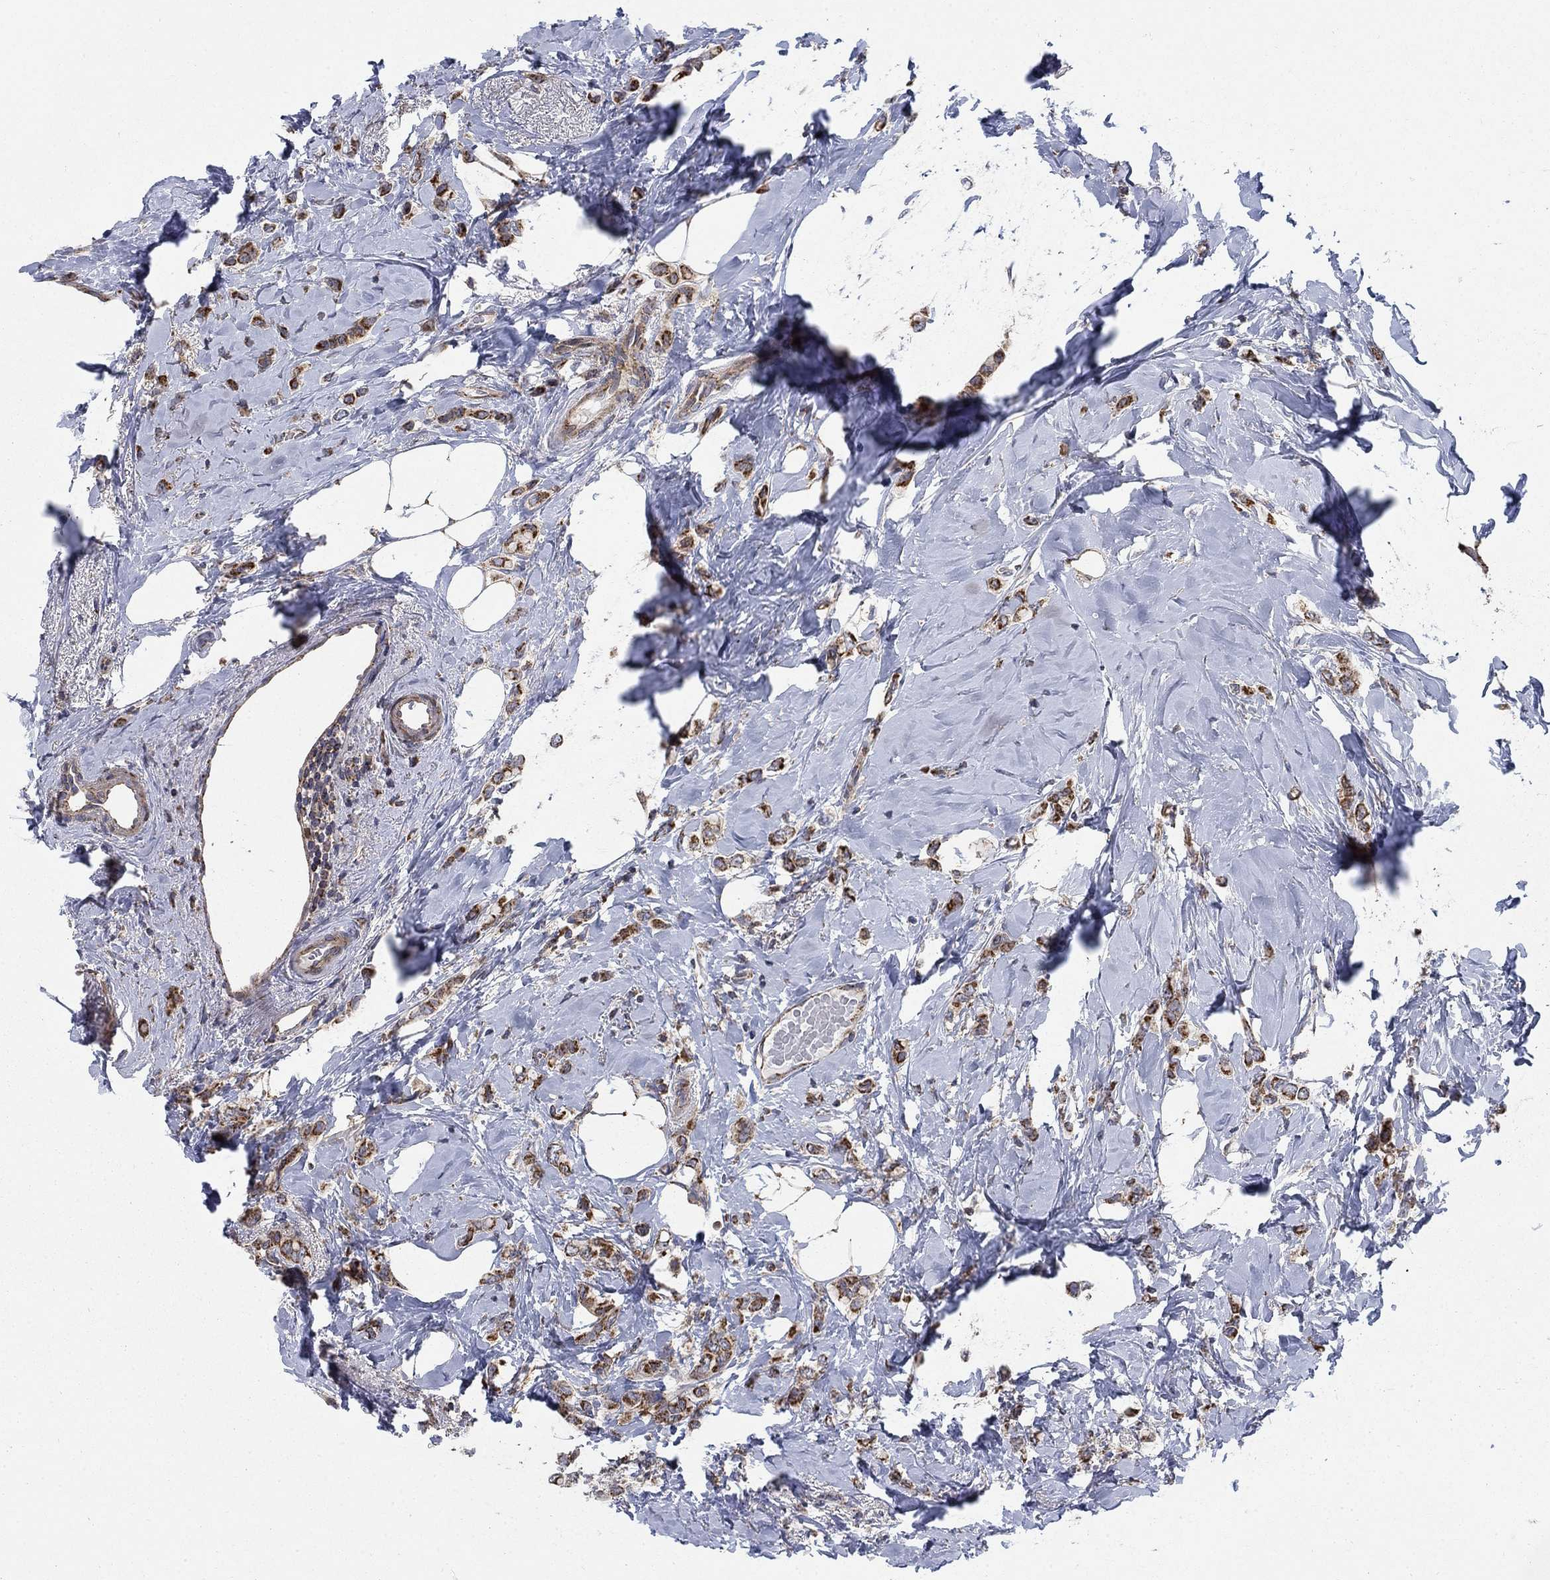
{"staining": {"intensity": "strong", "quantity": "25%-75%", "location": "cytoplasmic/membranous"}, "tissue": "breast cancer", "cell_type": "Tumor cells", "image_type": "cancer", "snomed": [{"axis": "morphology", "description": "Lobular carcinoma"}, {"axis": "topography", "description": "Breast"}], "caption": "IHC staining of breast cancer, which demonstrates high levels of strong cytoplasmic/membranous staining in about 25%-75% of tumor cells indicating strong cytoplasmic/membranous protein staining. The staining was performed using DAB (brown) for protein detection and nuclei were counterstained in hematoxylin (blue).", "gene": "NME7", "patient": {"sex": "female", "age": 66}}